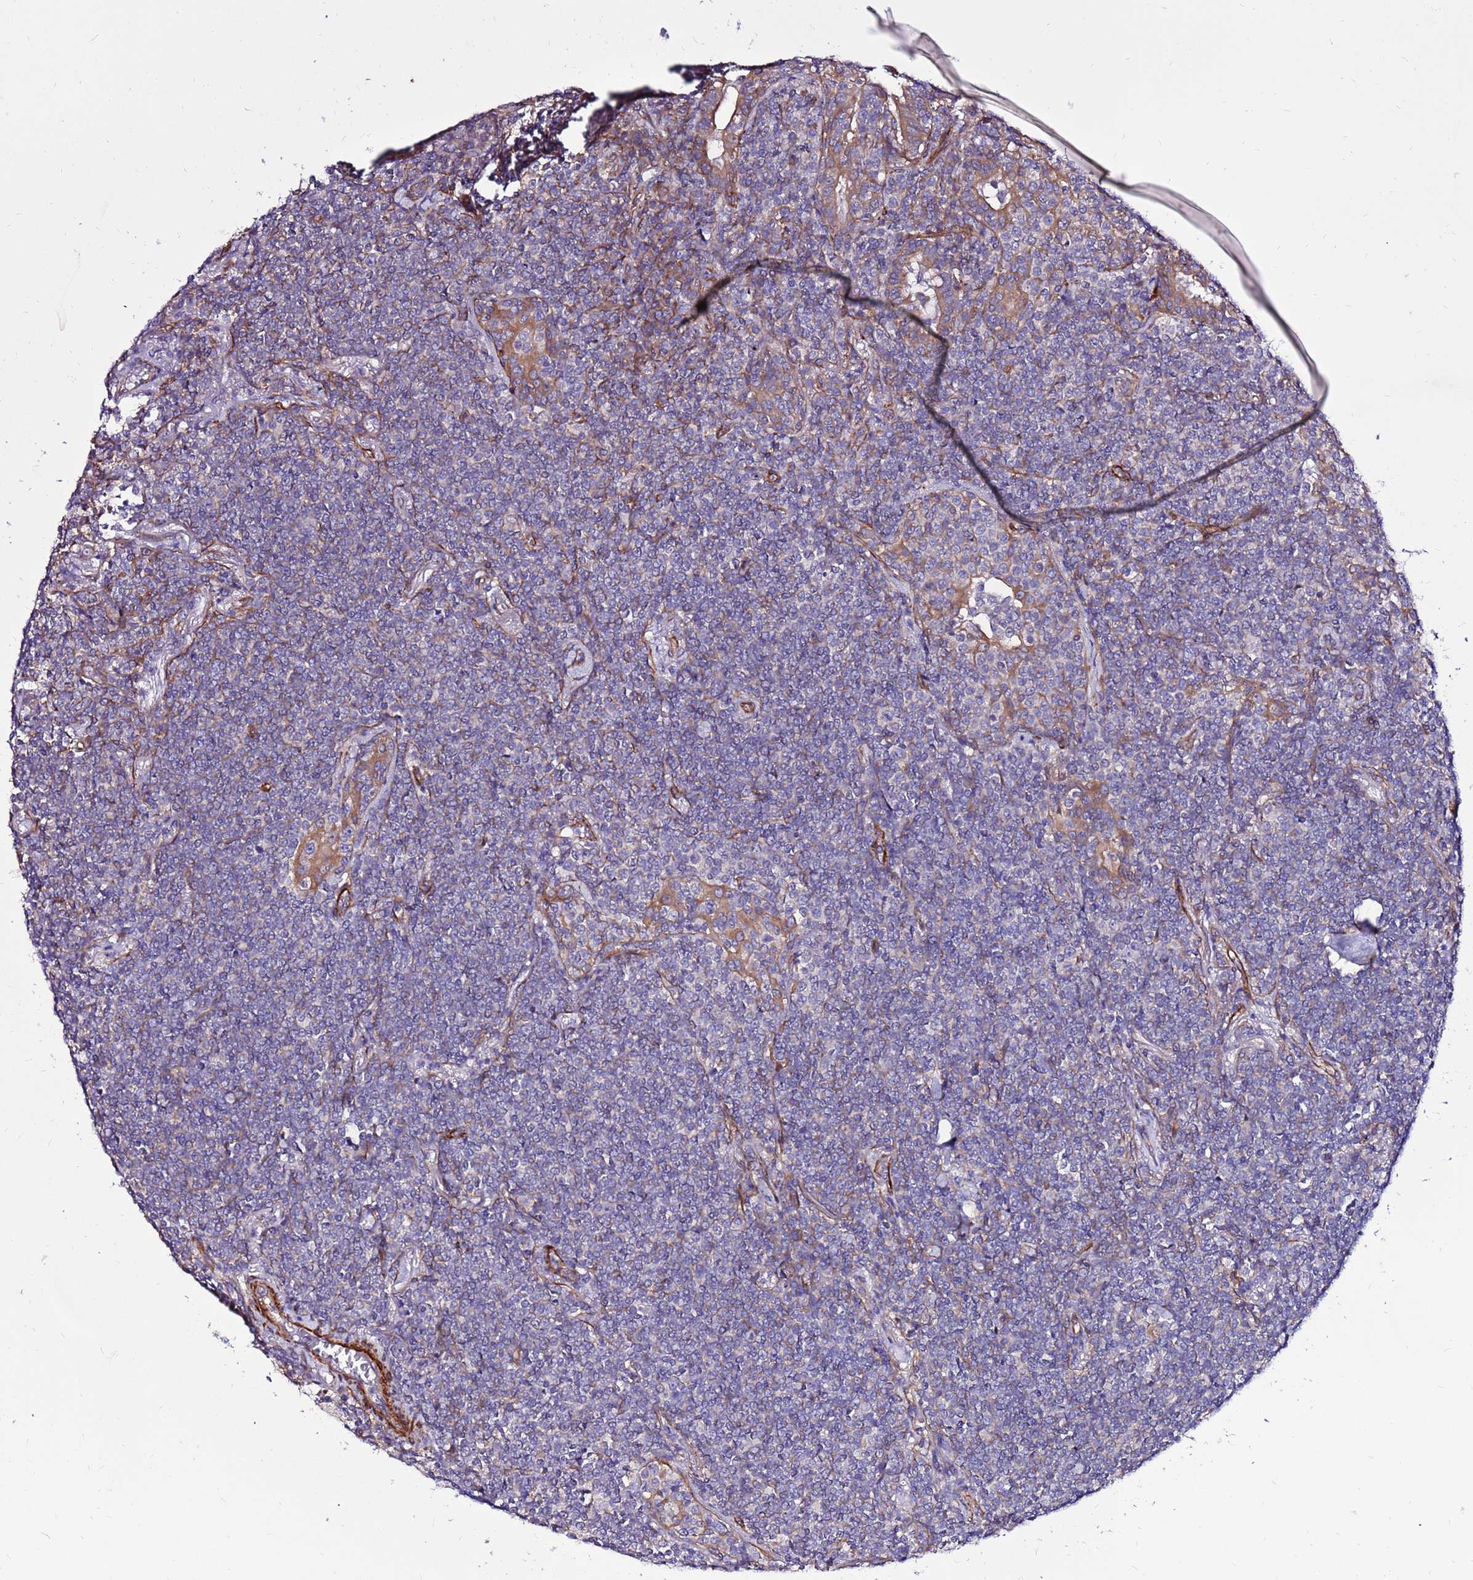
{"staining": {"intensity": "negative", "quantity": "none", "location": "none"}, "tissue": "lymphoma", "cell_type": "Tumor cells", "image_type": "cancer", "snomed": [{"axis": "morphology", "description": "Malignant lymphoma, non-Hodgkin's type, Low grade"}, {"axis": "topography", "description": "Lung"}], "caption": "The photomicrograph demonstrates no significant expression in tumor cells of lymphoma.", "gene": "EI24", "patient": {"sex": "female", "age": 71}}